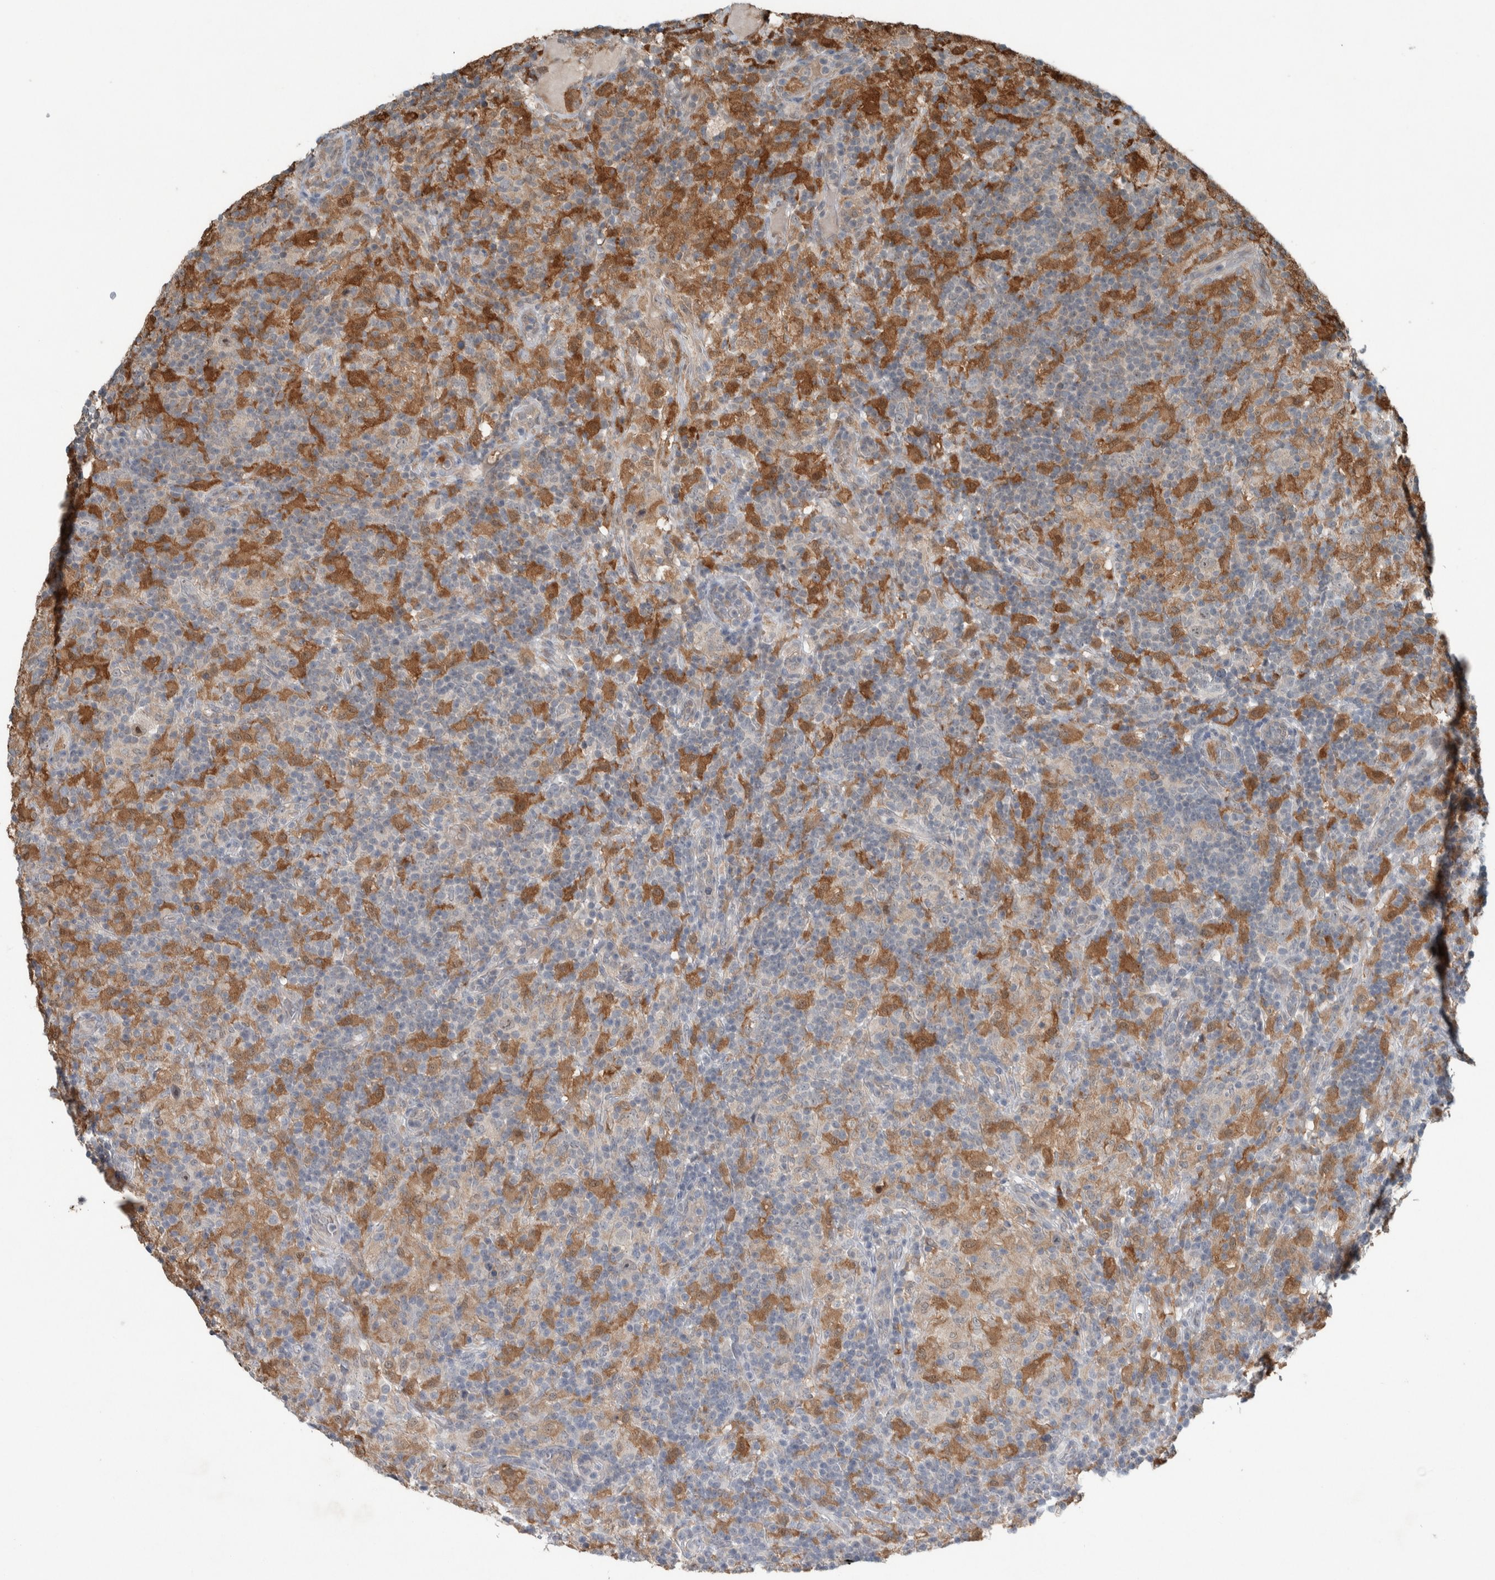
{"staining": {"intensity": "negative", "quantity": "none", "location": "none"}, "tissue": "lymphoma", "cell_type": "Tumor cells", "image_type": "cancer", "snomed": [{"axis": "morphology", "description": "Hodgkin's disease, NOS"}, {"axis": "topography", "description": "Lymph node"}], "caption": "Lymphoma was stained to show a protein in brown. There is no significant positivity in tumor cells.", "gene": "RALGDS", "patient": {"sex": "male", "age": 70}}